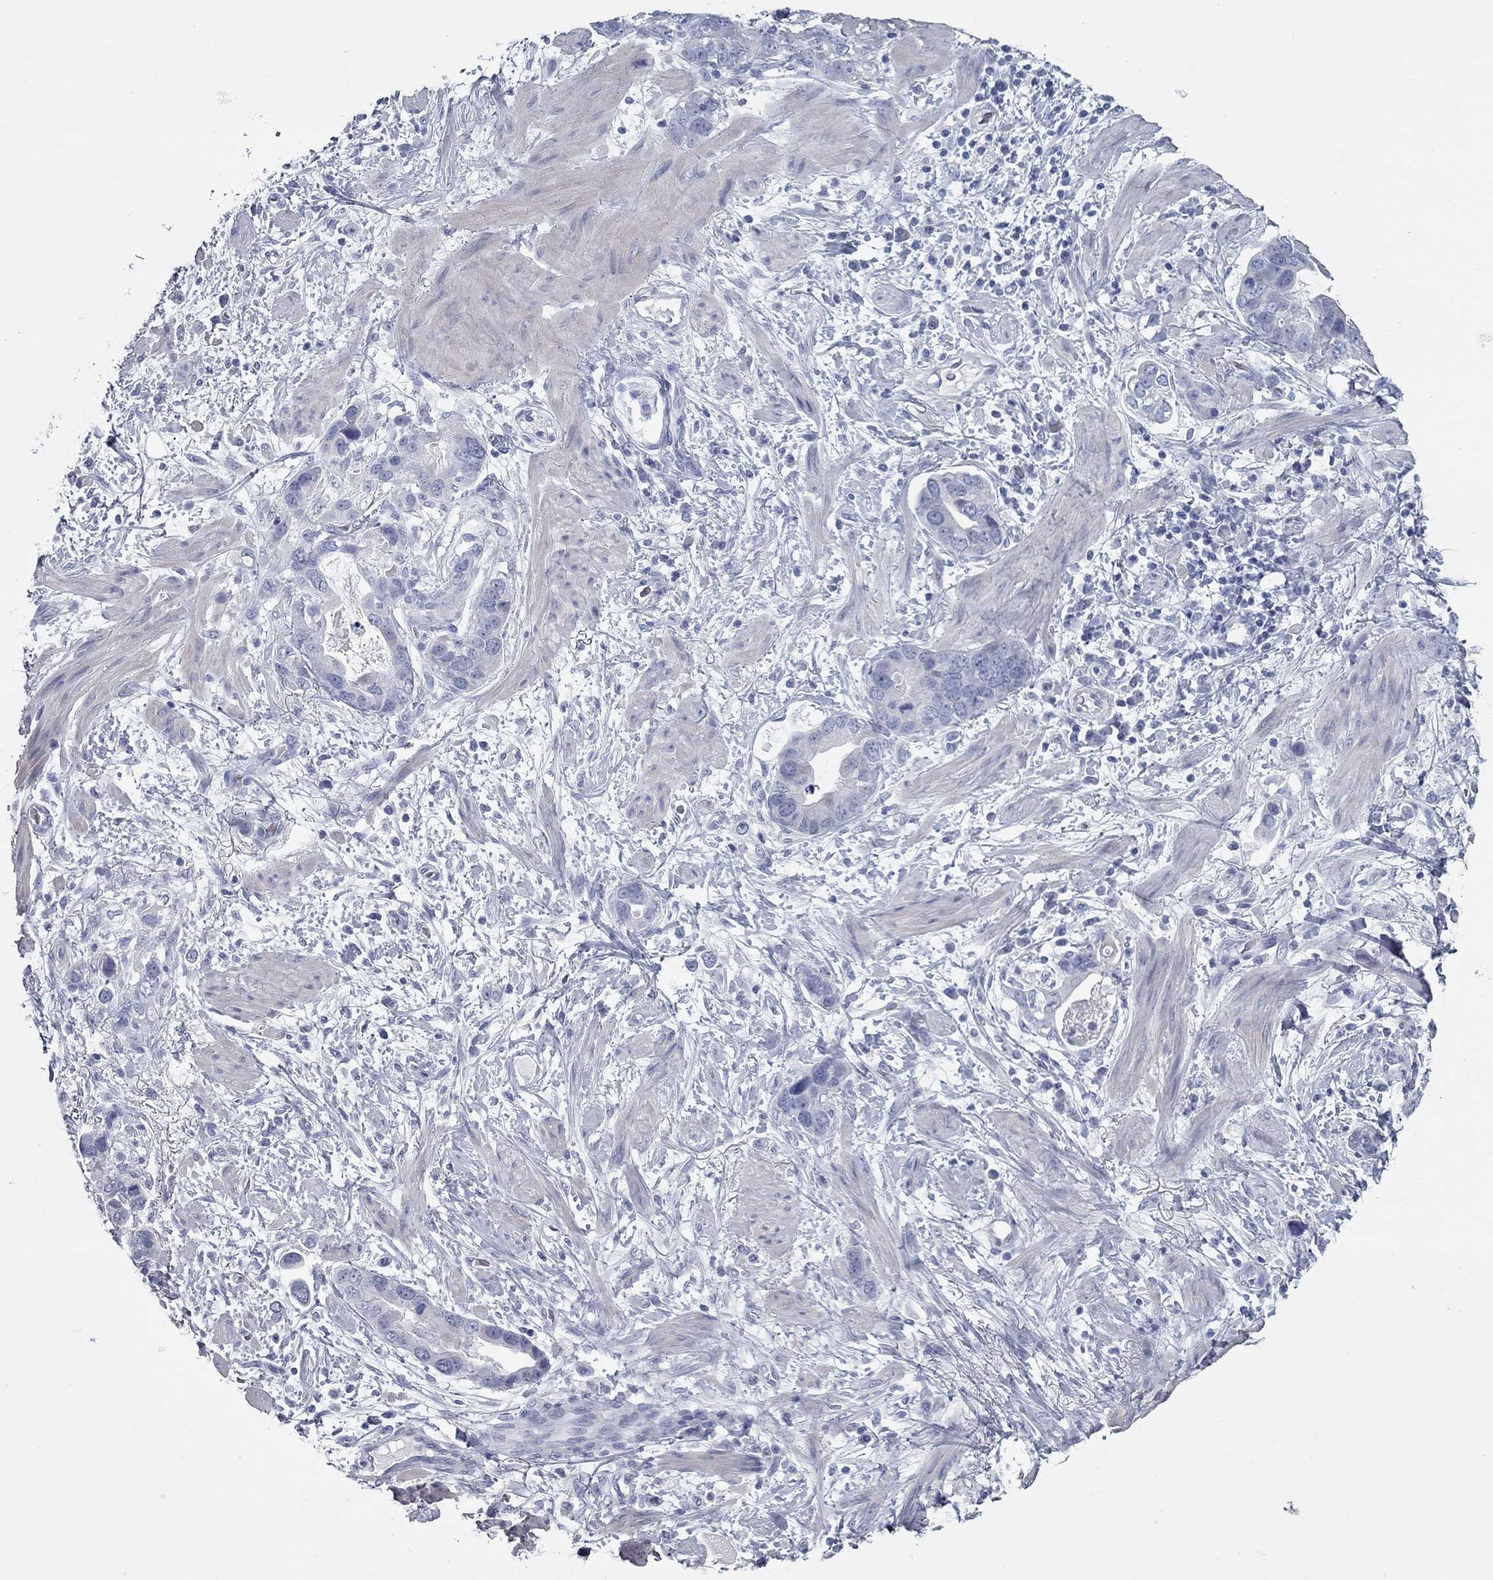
{"staining": {"intensity": "negative", "quantity": "none", "location": "none"}, "tissue": "stomach cancer", "cell_type": "Tumor cells", "image_type": "cancer", "snomed": [{"axis": "morphology", "description": "Adenocarcinoma, NOS"}, {"axis": "topography", "description": "Stomach, lower"}], "caption": "A histopathology image of stomach cancer (adenocarcinoma) stained for a protein demonstrates no brown staining in tumor cells.", "gene": "KIRREL2", "patient": {"sex": "female", "age": 93}}